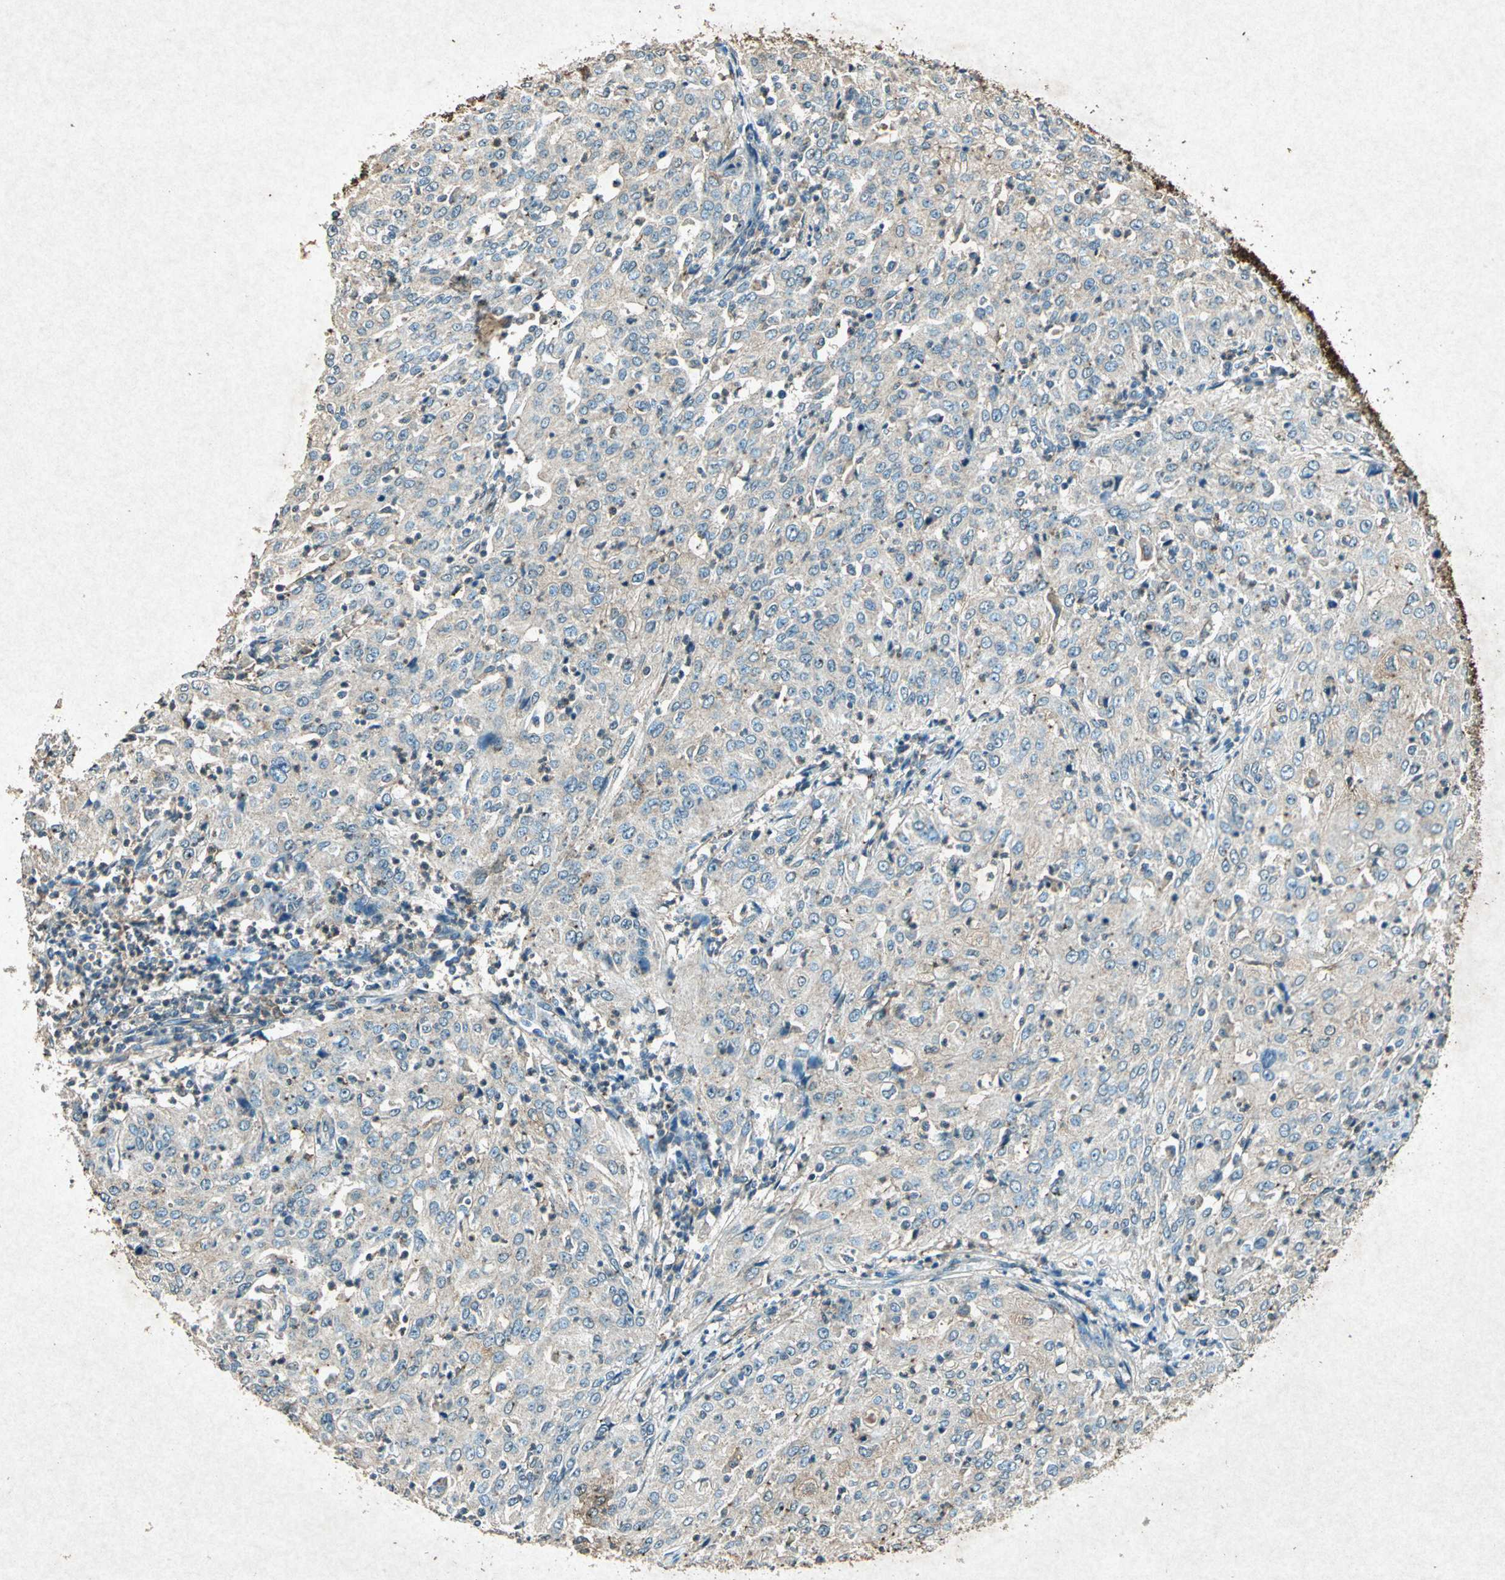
{"staining": {"intensity": "weak", "quantity": "<25%", "location": "cytoplasmic/membranous"}, "tissue": "cervical cancer", "cell_type": "Tumor cells", "image_type": "cancer", "snomed": [{"axis": "morphology", "description": "Squamous cell carcinoma, NOS"}, {"axis": "topography", "description": "Cervix"}], "caption": "Squamous cell carcinoma (cervical) was stained to show a protein in brown. There is no significant expression in tumor cells. (Stains: DAB immunohistochemistry (IHC) with hematoxylin counter stain, Microscopy: brightfield microscopy at high magnification).", "gene": "PSEN1", "patient": {"sex": "female", "age": 39}}